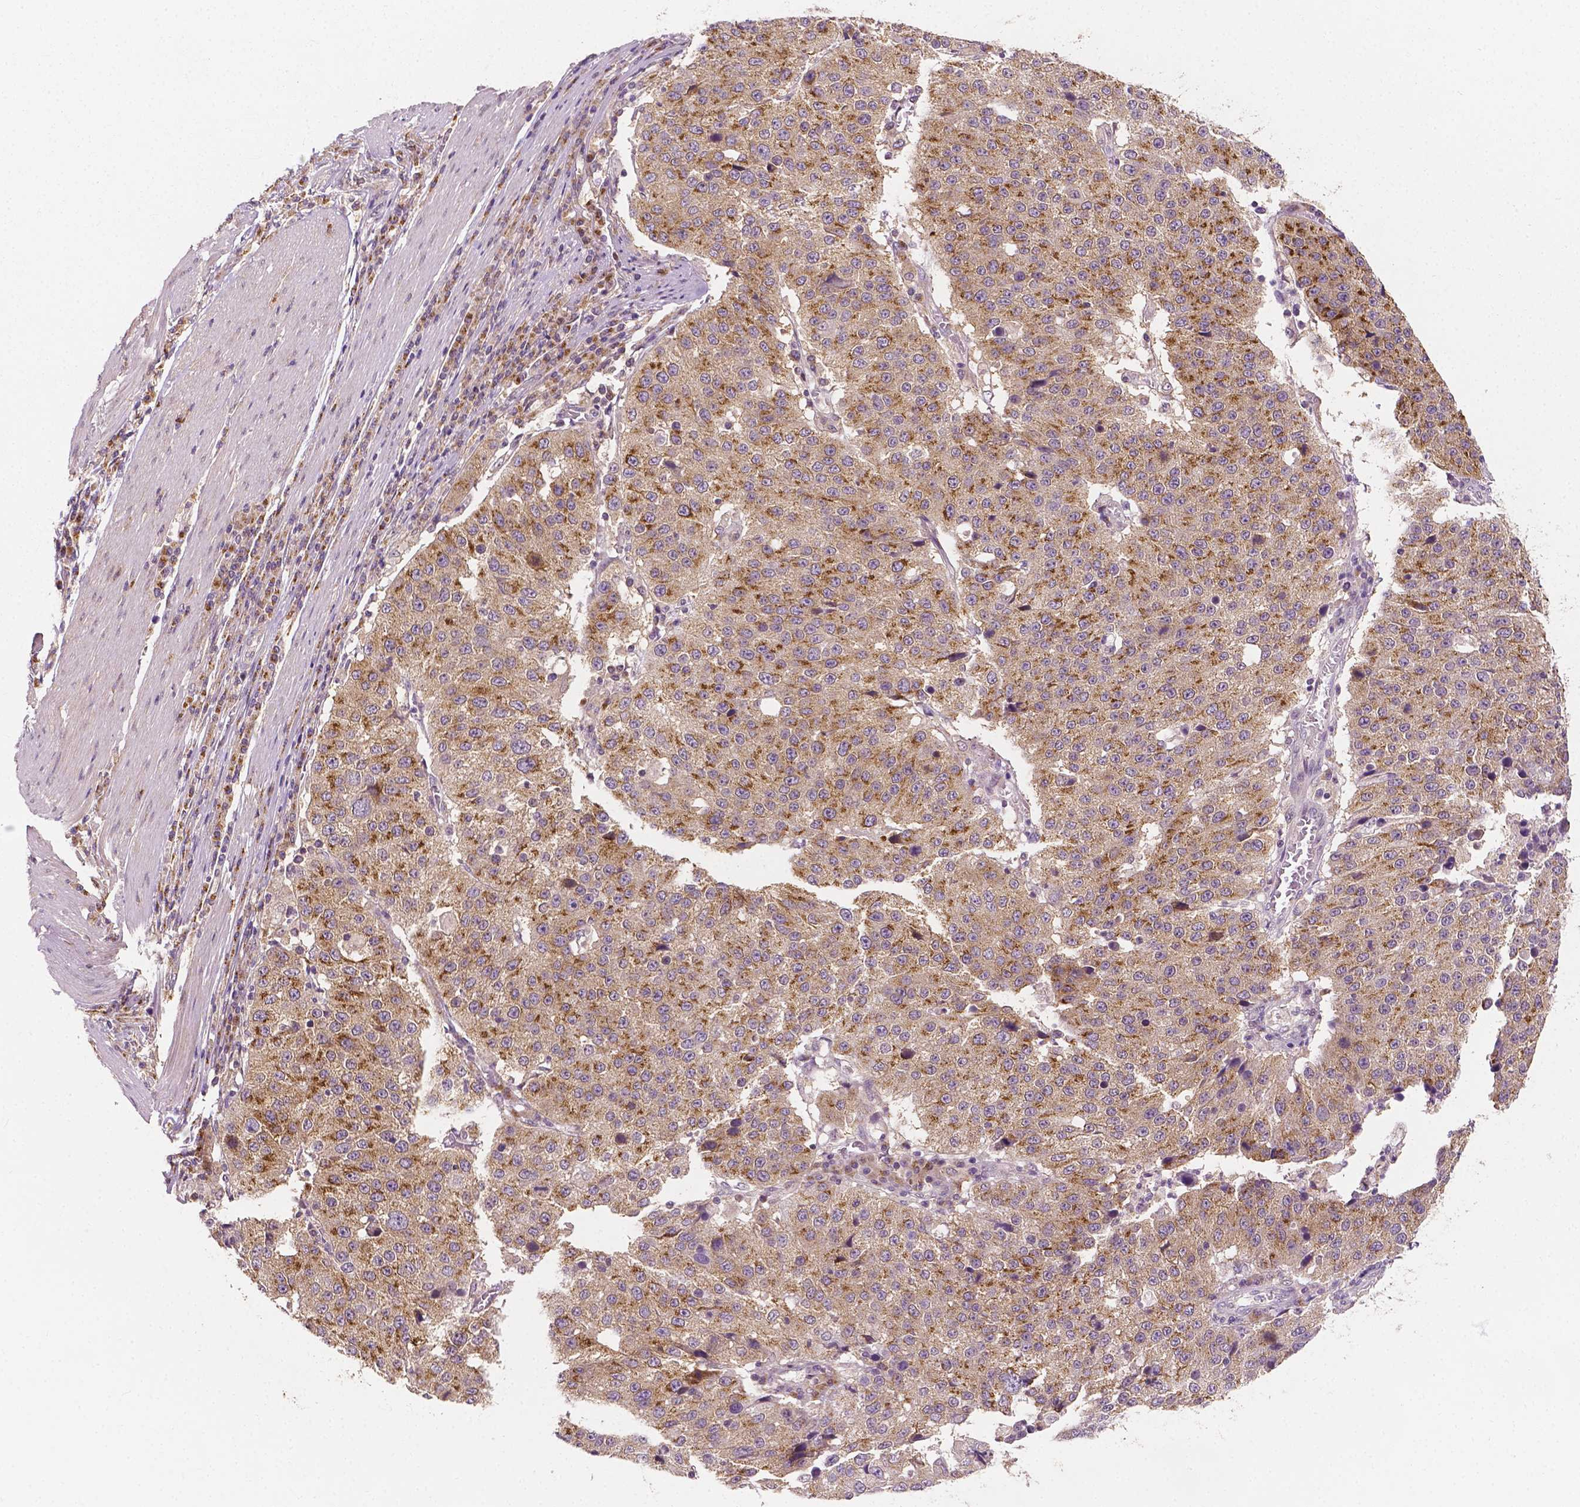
{"staining": {"intensity": "moderate", "quantity": ">75%", "location": "cytoplasmic/membranous"}, "tissue": "stomach cancer", "cell_type": "Tumor cells", "image_type": "cancer", "snomed": [{"axis": "morphology", "description": "Adenocarcinoma, NOS"}, {"axis": "topography", "description": "Stomach"}], "caption": "Stomach cancer (adenocarcinoma) tissue shows moderate cytoplasmic/membranous staining in about >75% of tumor cells, visualized by immunohistochemistry. Nuclei are stained in blue.", "gene": "EBAG9", "patient": {"sex": "male", "age": 71}}